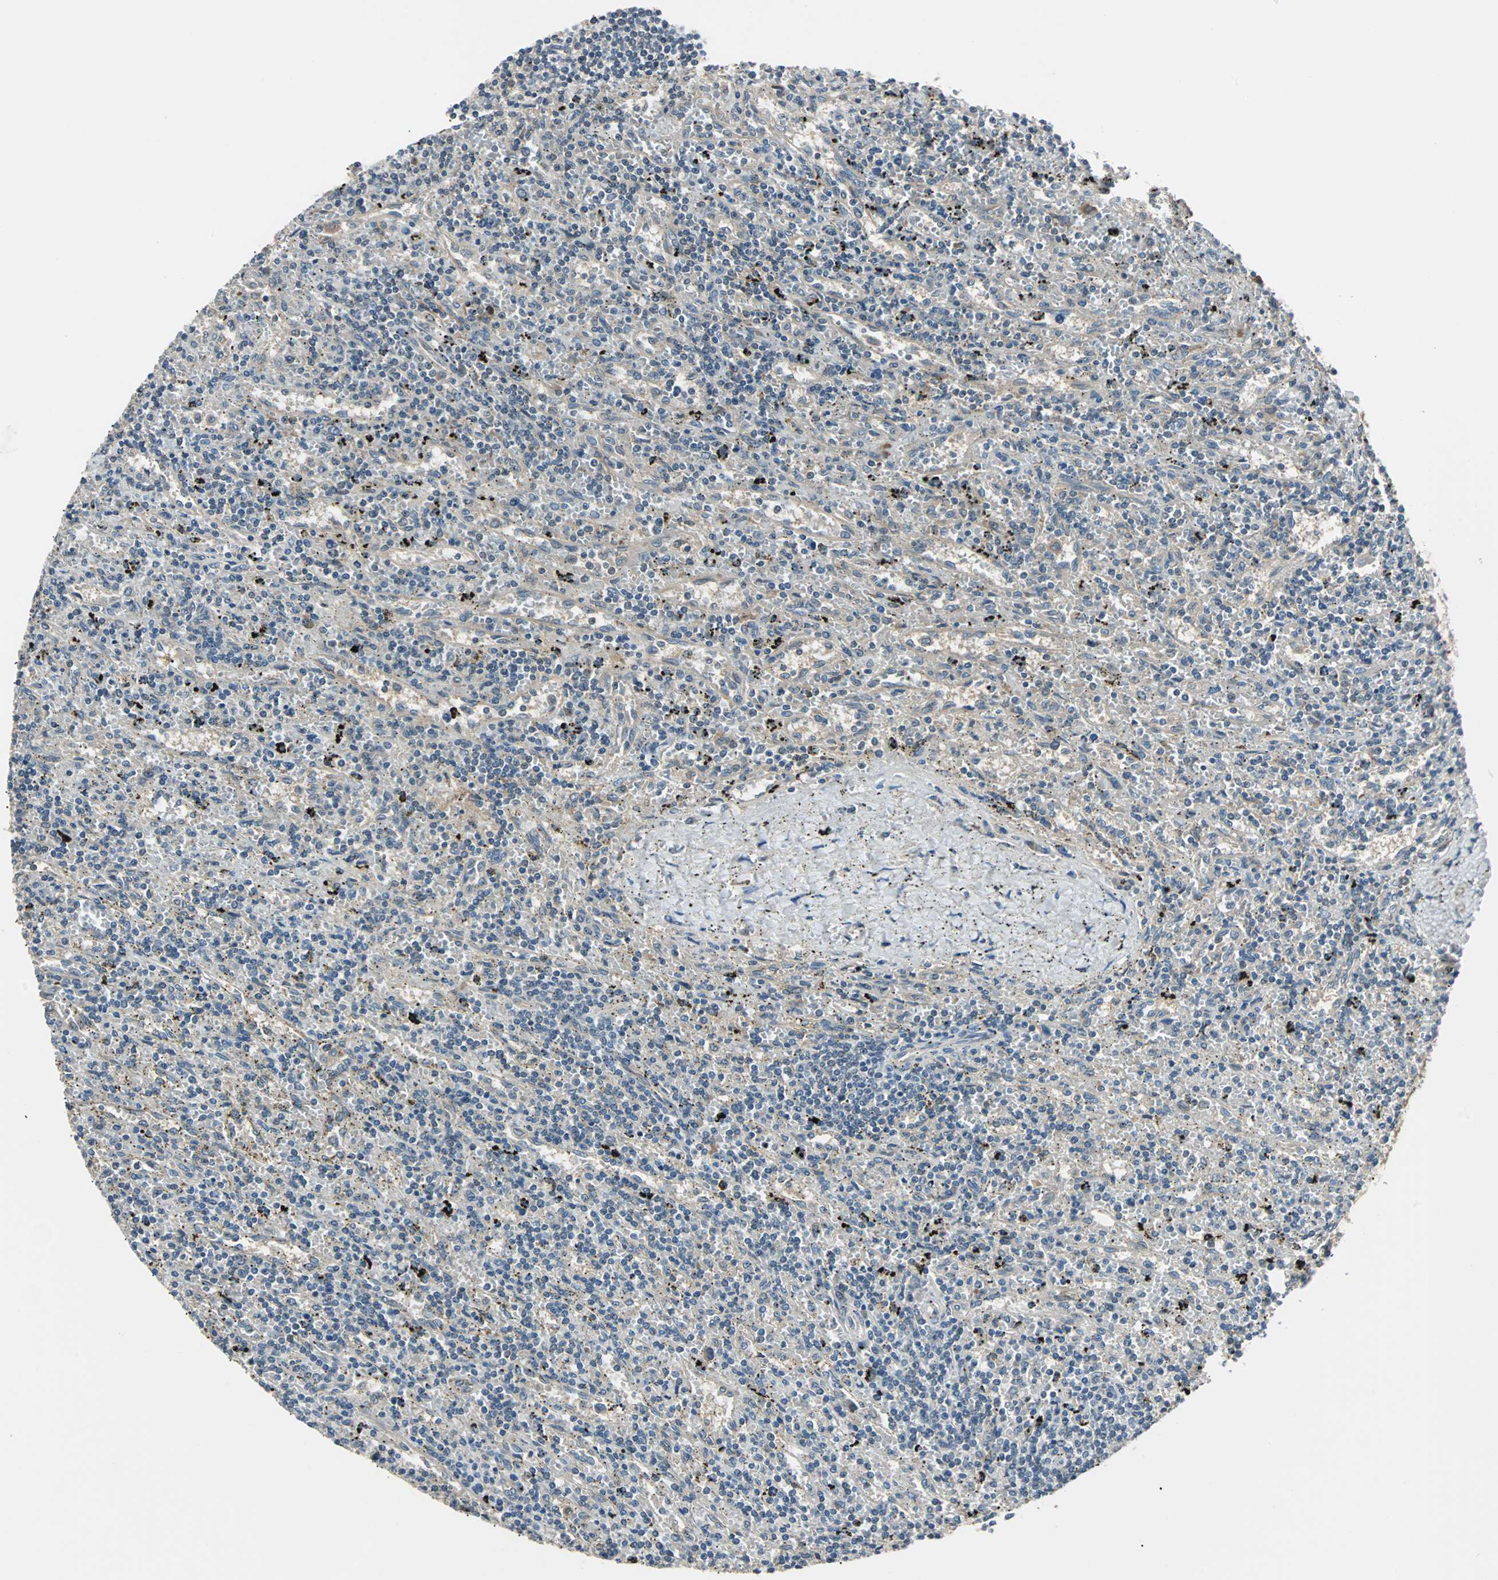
{"staining": {"intensity": "negative", "quantity": "none", "location": "none"}, "tissue": "lymphoma", "cell_type": "Tumor cells", "image_type": "cancer", "snomed": [{"axis": "morphology", "description": "Malignant lymphoma, non-Hodgkin's type, Low grade"}, {"axis": "topography", "description": "Spleen"}], "caption": "Low-grade malignant lymphoma, non-Hodgkin's type was stained to show a protein in brown. There is no significant positivity in tumor cells.", "gene": "ARF1", "patient": {"sex": "male", "age": 76}}